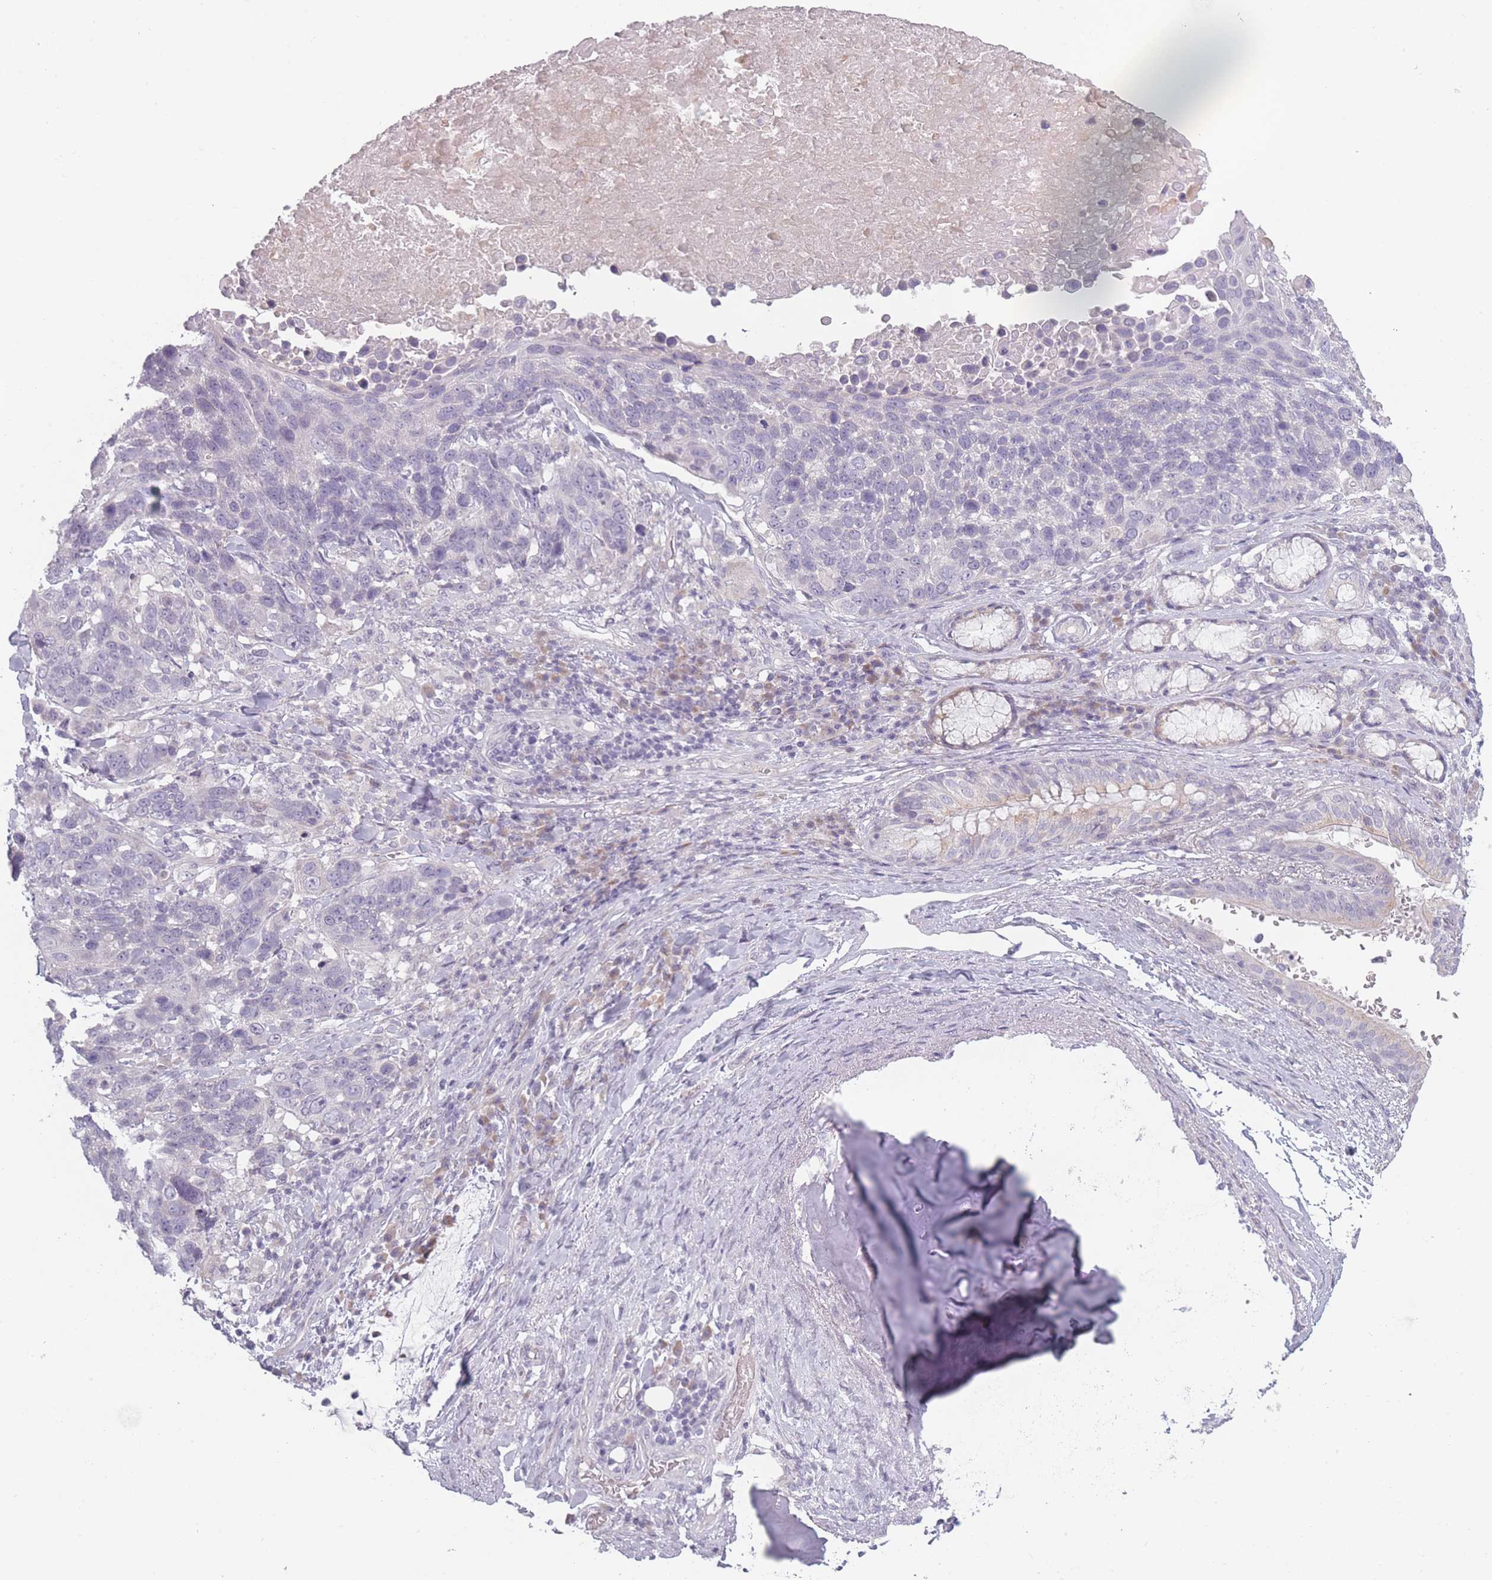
{"staining": {"intensity": "negative", "quantity": "none", "location": "none"}, "tissue": "lung cancer", "cell_type": "Tumor cells", "image_type": "cancer", "snomed": [{"axis": "morphology", "description": "Squamous cell carcinoma, NOS"}, {"axis": "topography", "description": "Lung"}], "caption": "This photomicrograph is of lung cancer stained with IHC to label a protein in brown with the nuclei are counter-stained blue. There is no staining in tumor cells.", "gene": "RASL10B", "patient": {"sex": "male", "age": 66}}